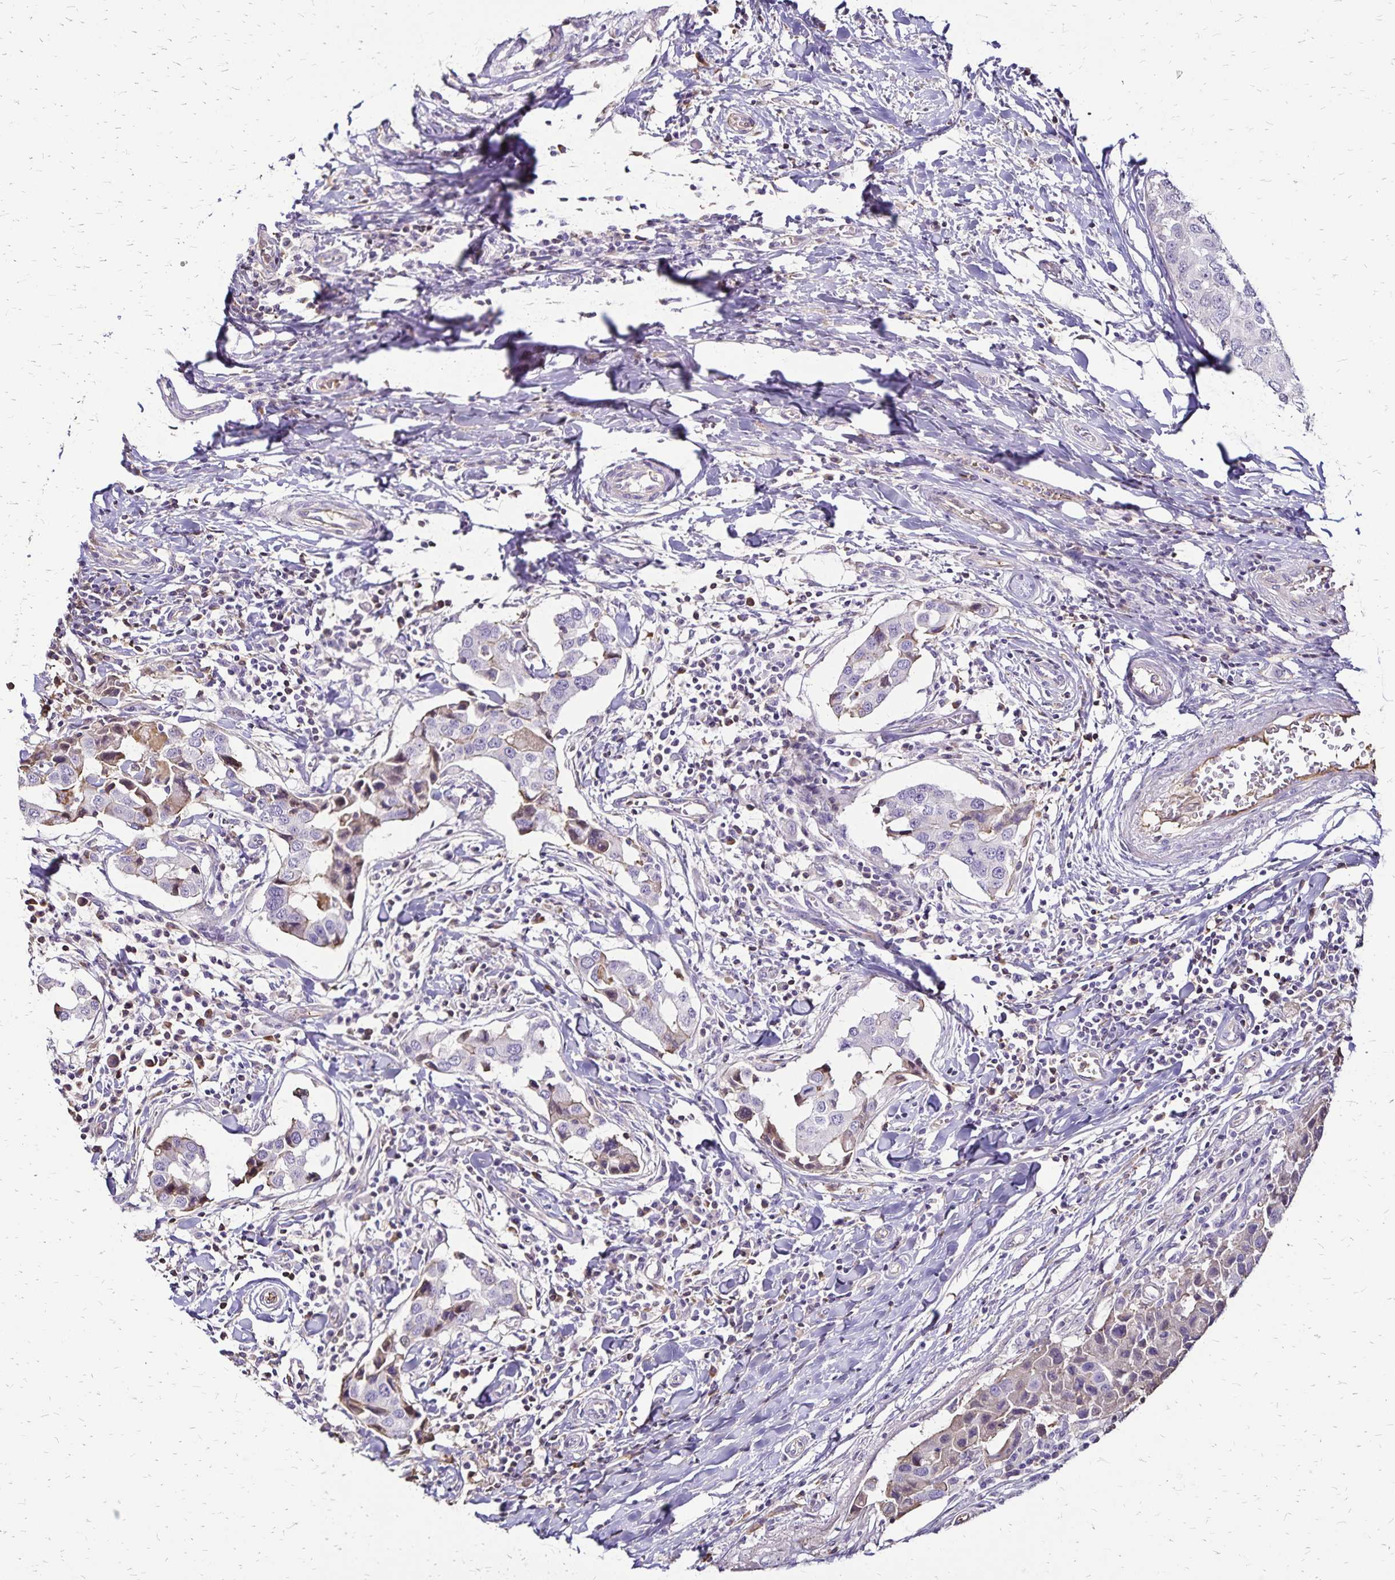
{"staining": {"intensity": "negative", "quantity": "none", "location": "none"}, "tissue": "breast cancer", "cell_type": "Tumor cells", "image_type": "cancer", "snomed": [{"axis": "morphology", "description": "Duct carcinoma"}, {"axis": "topography", "description": "Breast"}], "caption": "Tumor cells are negative for brown protein staining in intraductal carcinoma (breast).", "gene": "KISS1", "patient": {"sex": "female", "age": 27}}